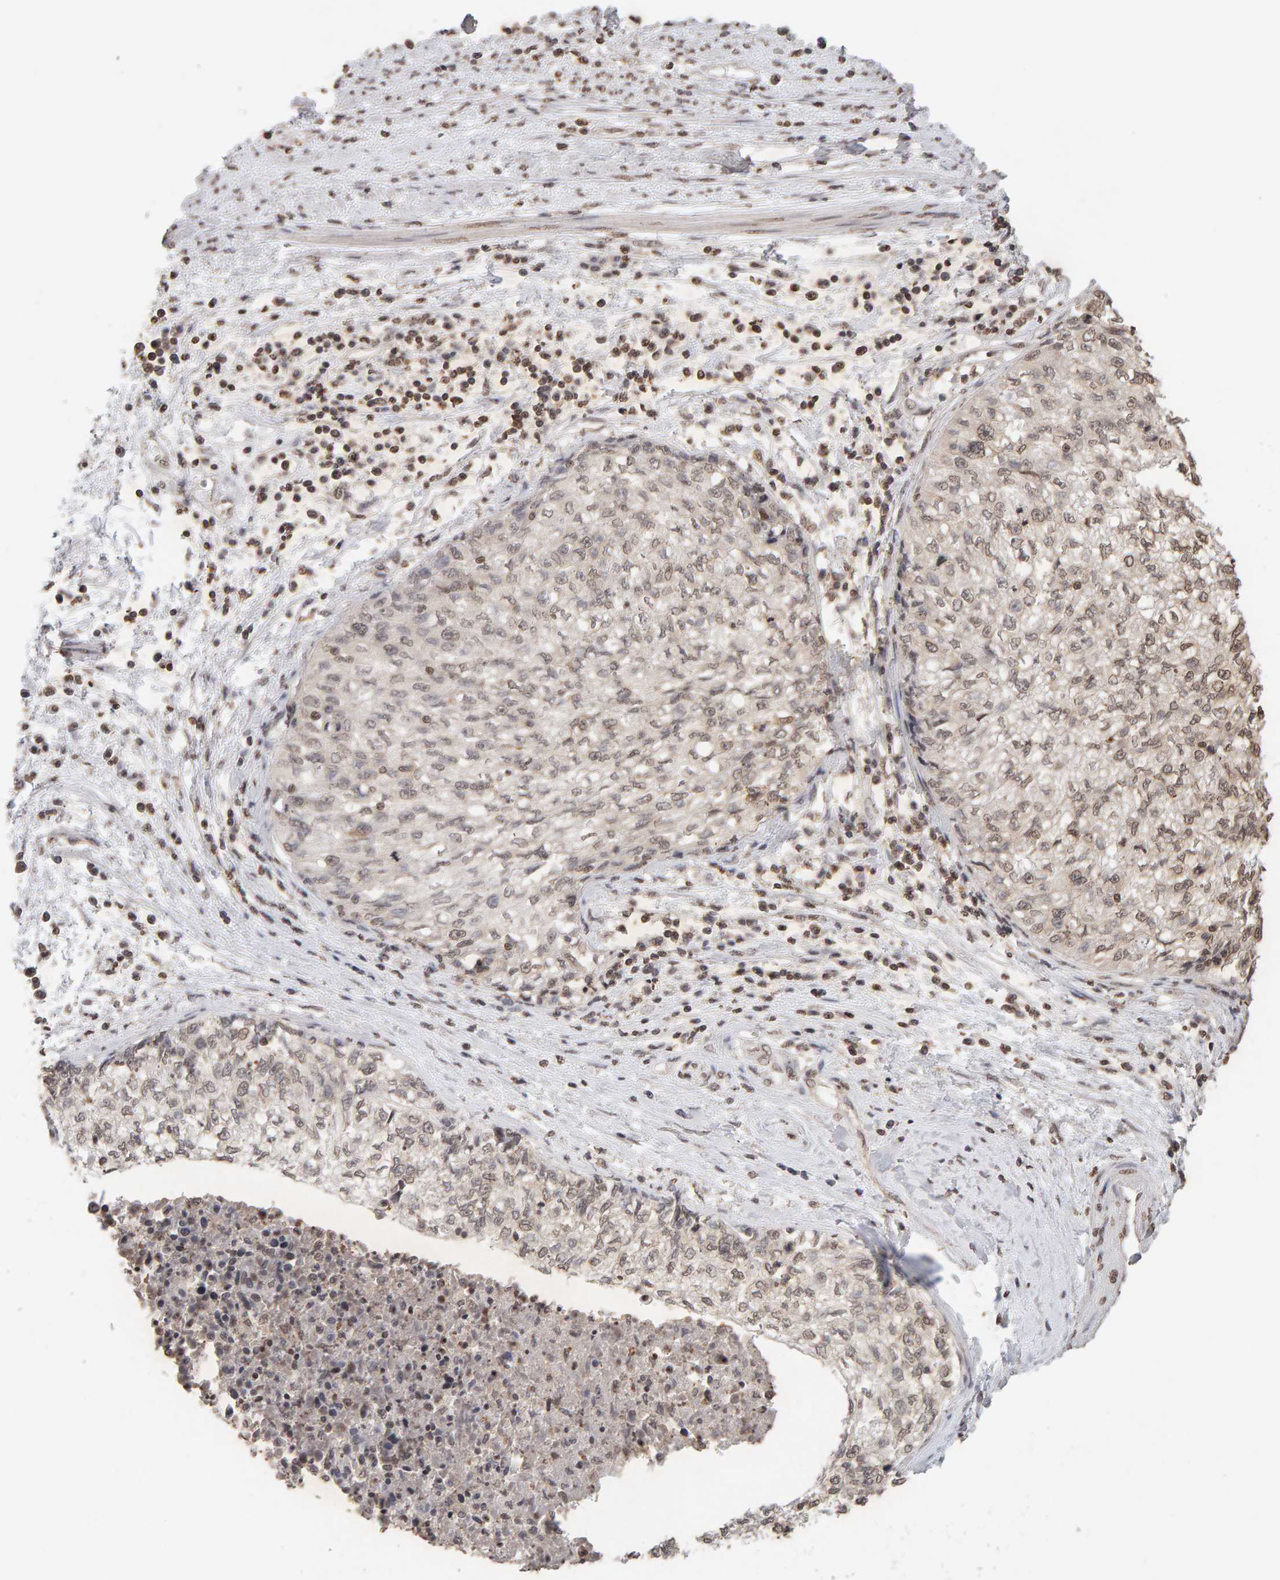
{"staining": {"intensity": "weak", "quantity": "25%-75%", "location": "nuclear"}, "tissue": "cervical cancer", "cell_type": "Tumor cells", "image_type": "cancer", "snomed": [{"axis": "morphology", "description": "Squamous cell carcinoma, NOS"}, {"axis": "topography", "description": "Cervix"}], "caption": "Brown immunohistochemical staining in cervical squamous cell carcinoma demonstrates weak nuclear positivity in about 25%-75% of tumor cells. Immunohistochemistry stains the protein in brown and the nuclei are stained blue.", "gene": "DNAJB5", "patient": {"sex": "female", "age": 57}}